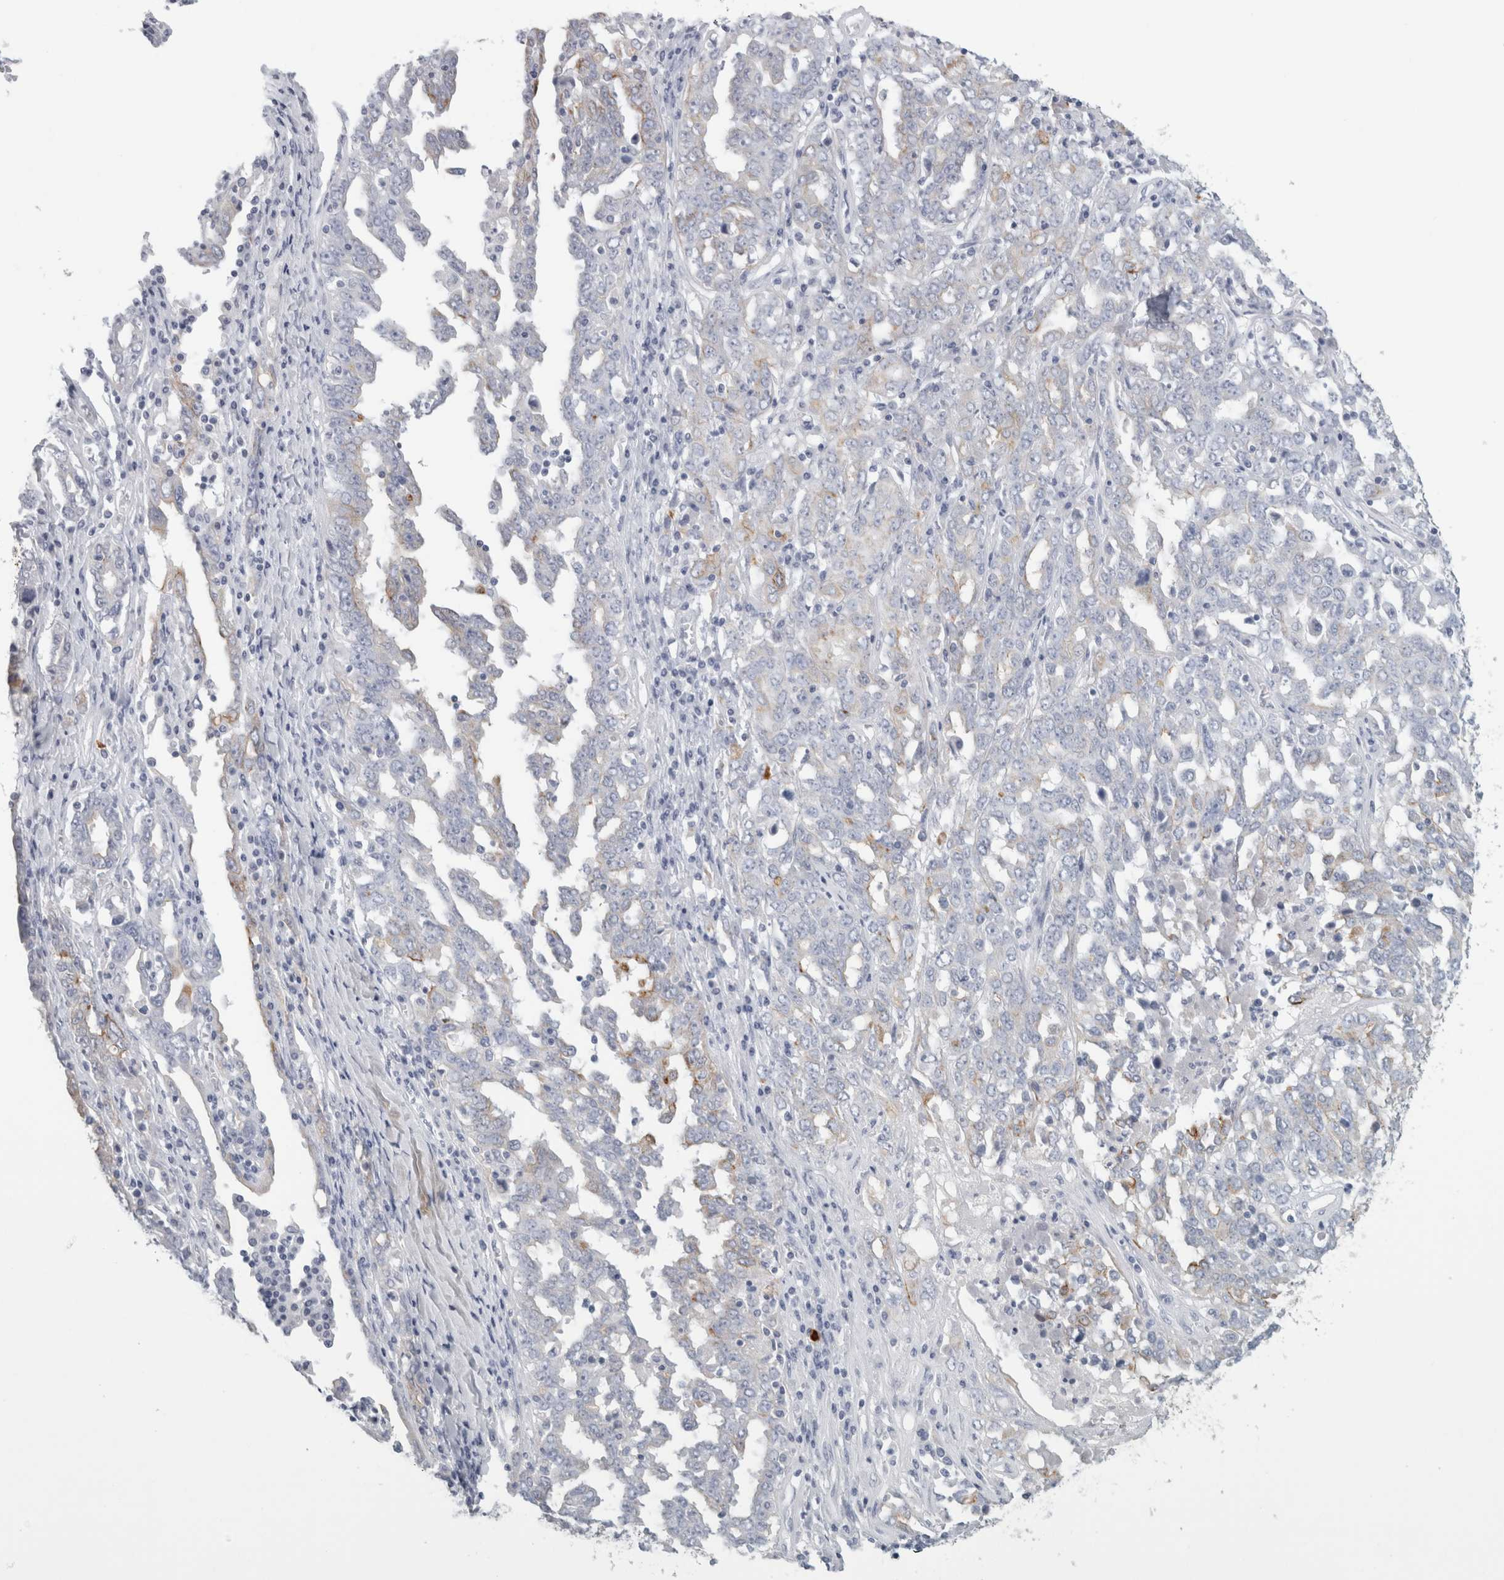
{"staining": {"intensity": "moderate", "quantity": "<25%", "location": "cytoplasmic/membranous"}, "tissue": "ovarian cancer", "cell_type": "Tumor cells", "image_type": "cancer", "snomed": [{"axis": "morphology", "description": "Carcinoma, endometroid"}, {"axis": "topography", "description": "Ovary"}], "caption": "The immunohistochemical stain highlights moderate cytoplasmic/membranous positivity in tumor cells of ovarian cancer tissue.", "gene": "SLC28A3", "patient": {"sex": "female", "age": 62}}